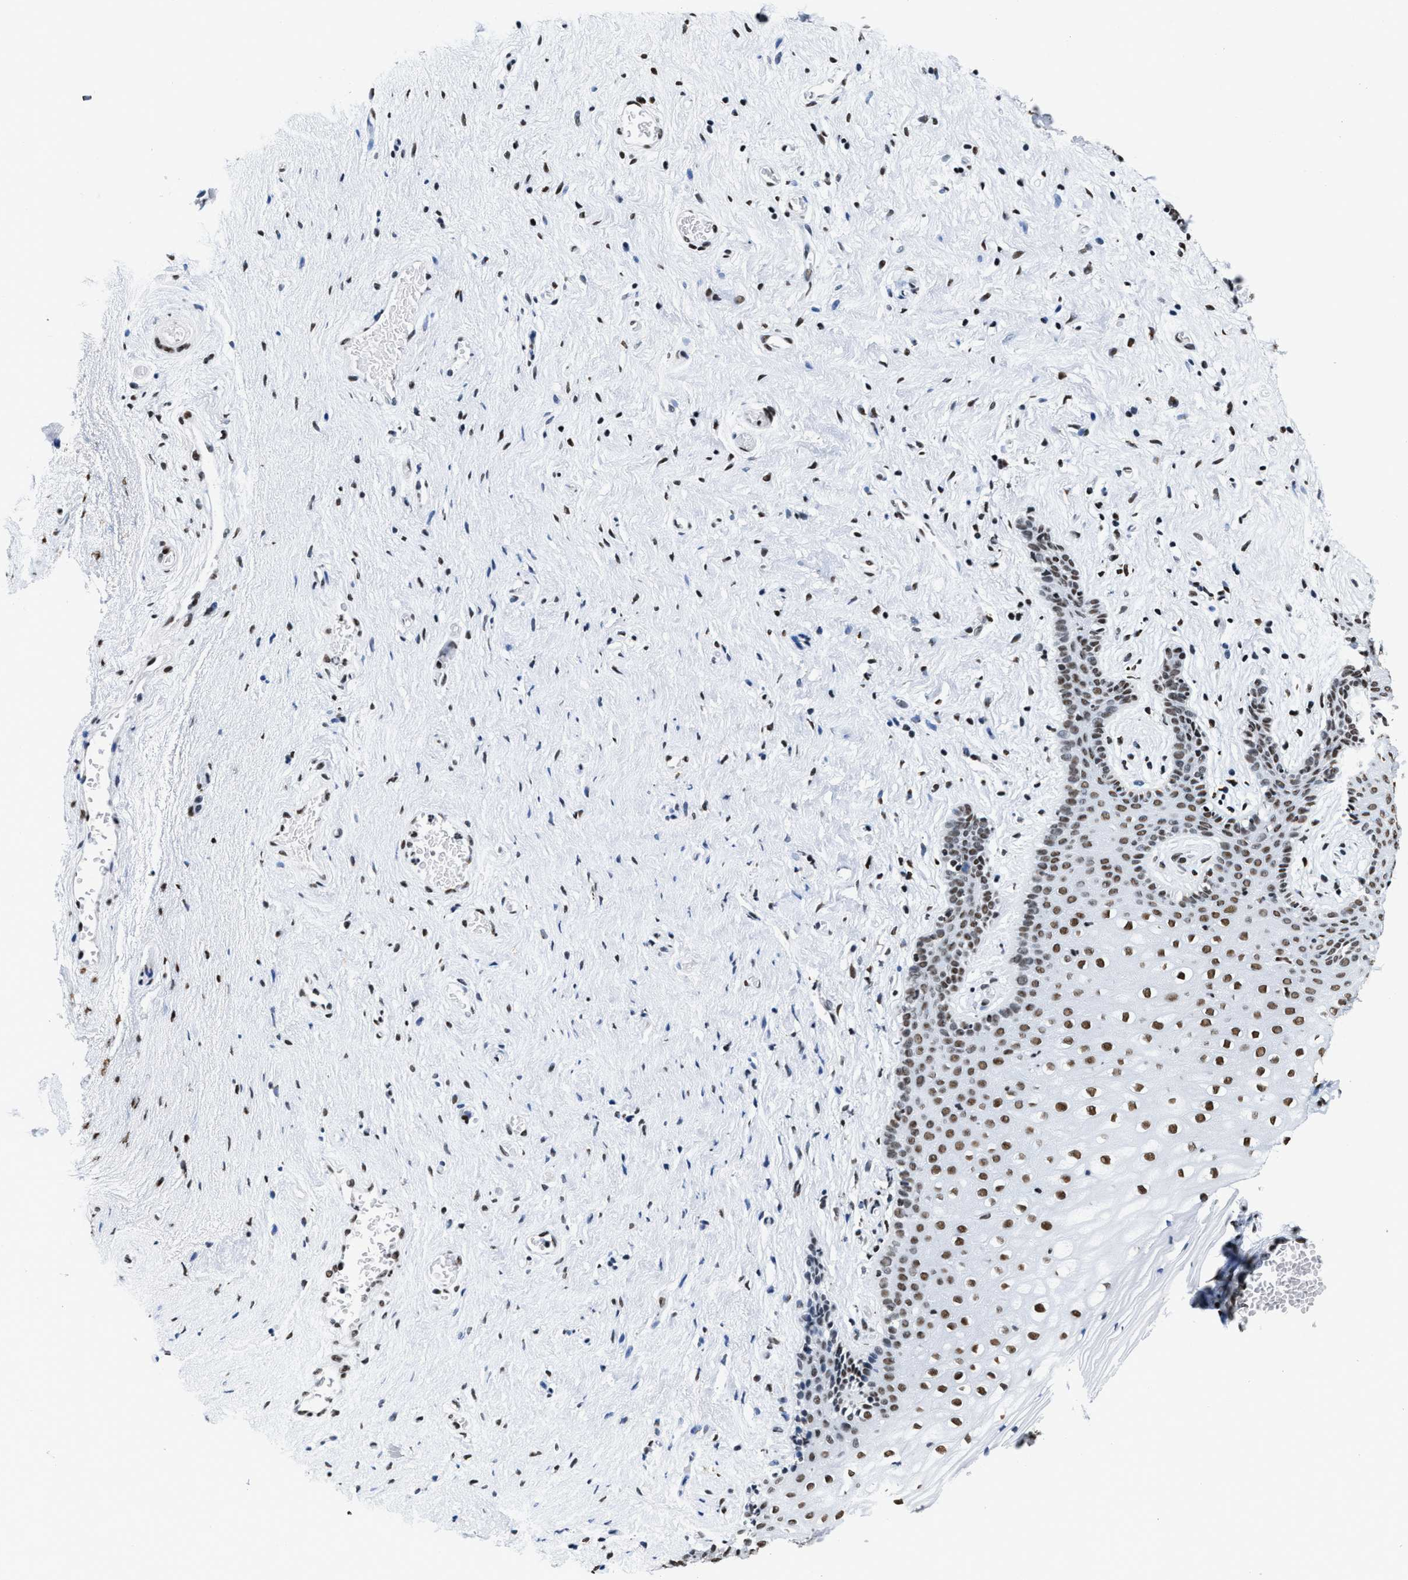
{"staining": {"intensity": "moderate", "quantity": "25%-75%", "location": "nuclear"}, "tissue": "vagina", "cell_type": "Squamous epithelial cells", "image_type": "normal", "snomed": [{"axis": "morphology", "description": "Normal tissue, NOS"}, {"axis": "topography", "description": "Vagina"}], "caption": "Immunohistochemical staining of benign human vagina exhibits medium levels of moderate nuclear expression in about 25%-75% of squamous epithelial cells.", "gene": "SMARCC2", "patient": {"sex": "female", "age": 44}}